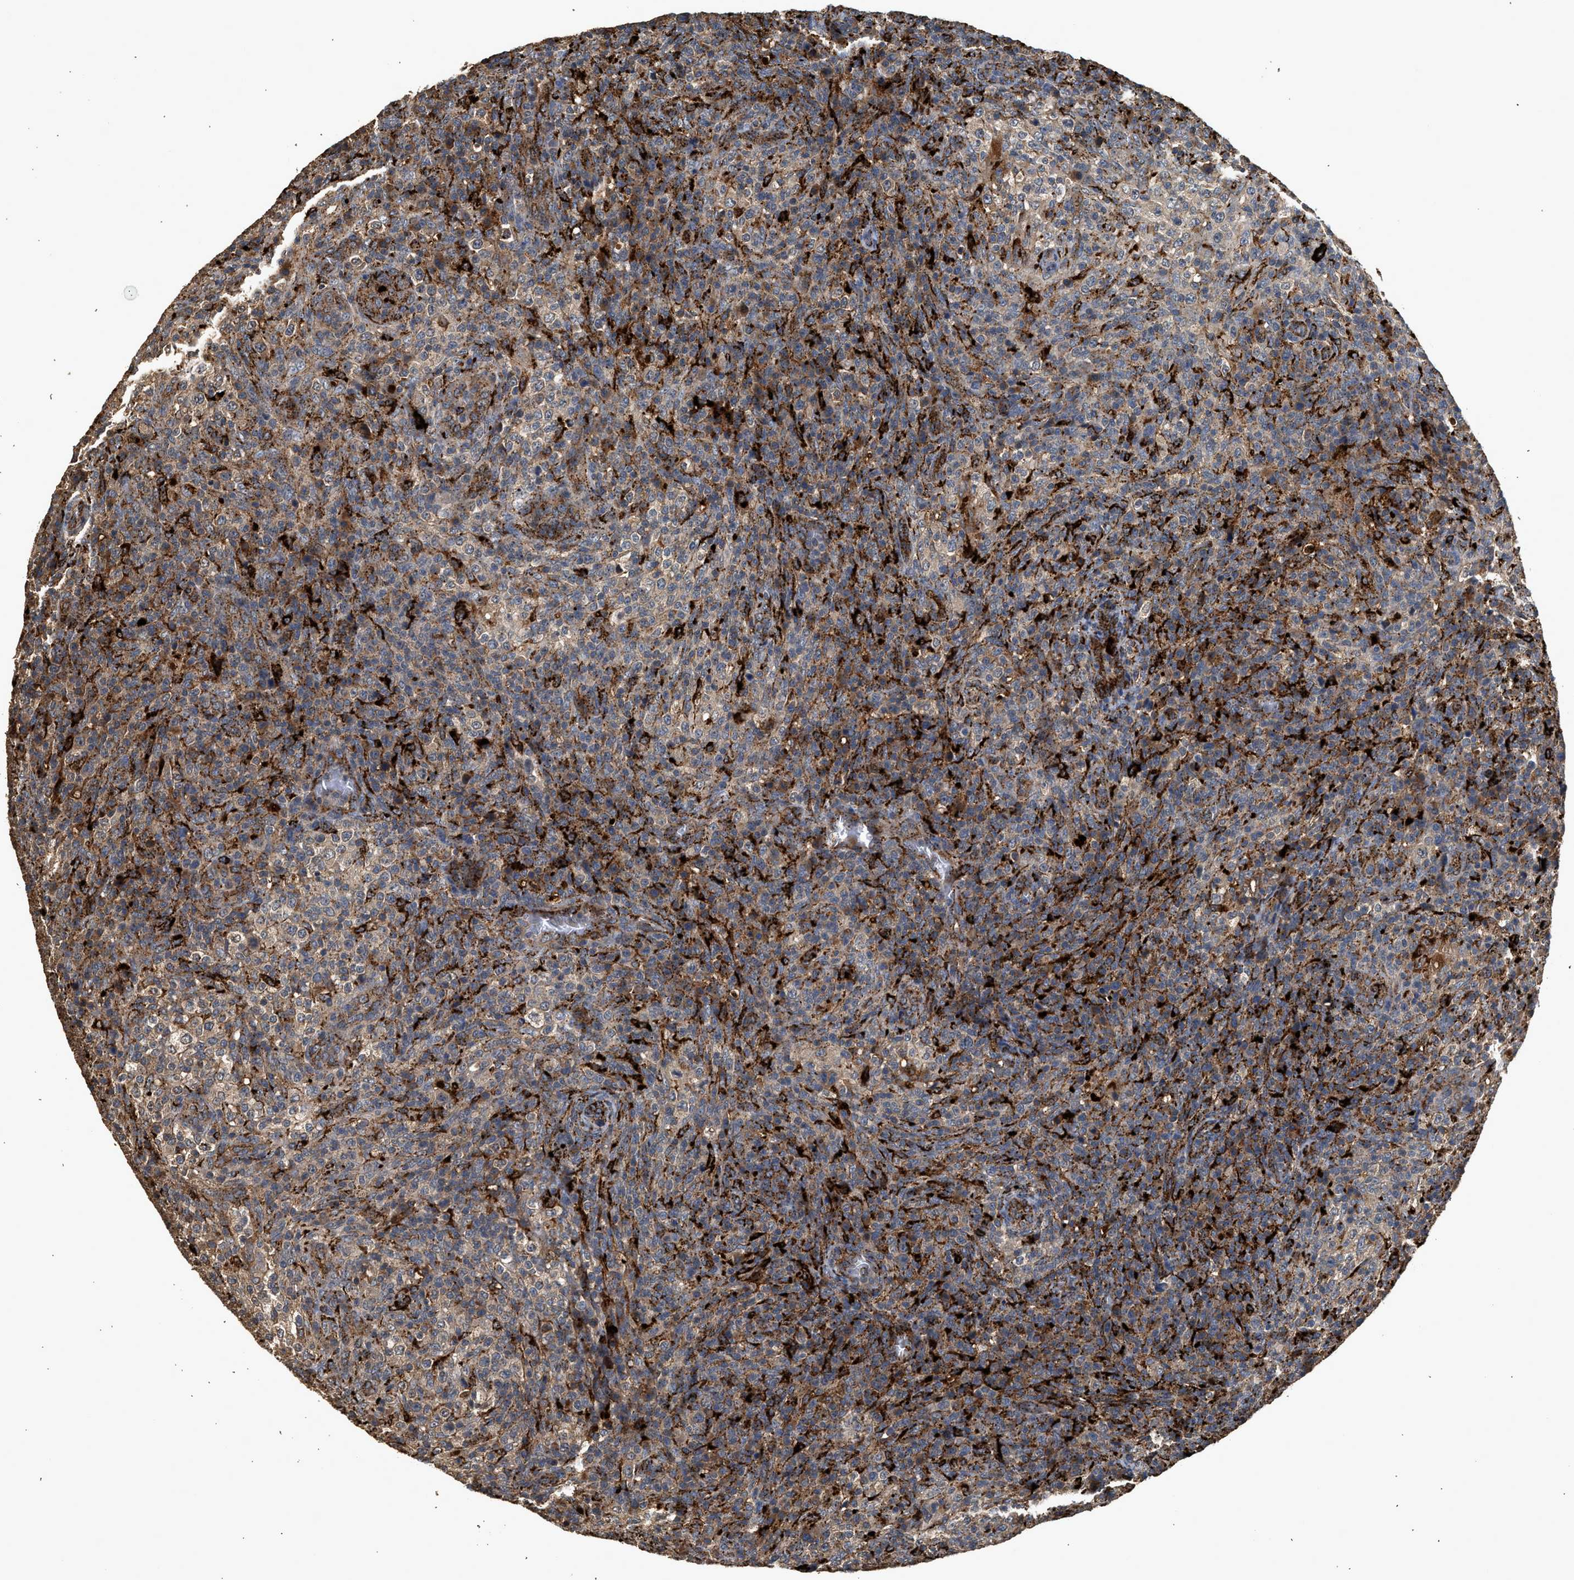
{"staining": {"intensity": "moderate", "quantity": ">75%", "location": "cytoplasmic/membranous"}, "tissue": "lymphoma", "cell_type": "Tumor cells", "image_type": "cancer", "snomed": [{"axis": "morphology", "description": "Malignant lymphoma, non-Hodgkin's type, High grade"}, {"axis": "topography", "description": "Lymph node"}], "caption": "High-magnification brightfield microscopy of high-grade malignant lymphoma, non-Hodgkin's type stained with DAB (brown) and counterstained with hematoxylin (blue). tumor cells exhibit moderate cytoplasmic/membranous positivity is present in approximately>75% of cells. The staining was performed using DAB (3,3'-diaminobenzidine), with brown indicating positive protein expression. Nuclei are stained blue with hematoxylin.", "gene": "CTSV", "patient": {"sex": "female", "age": 76}}